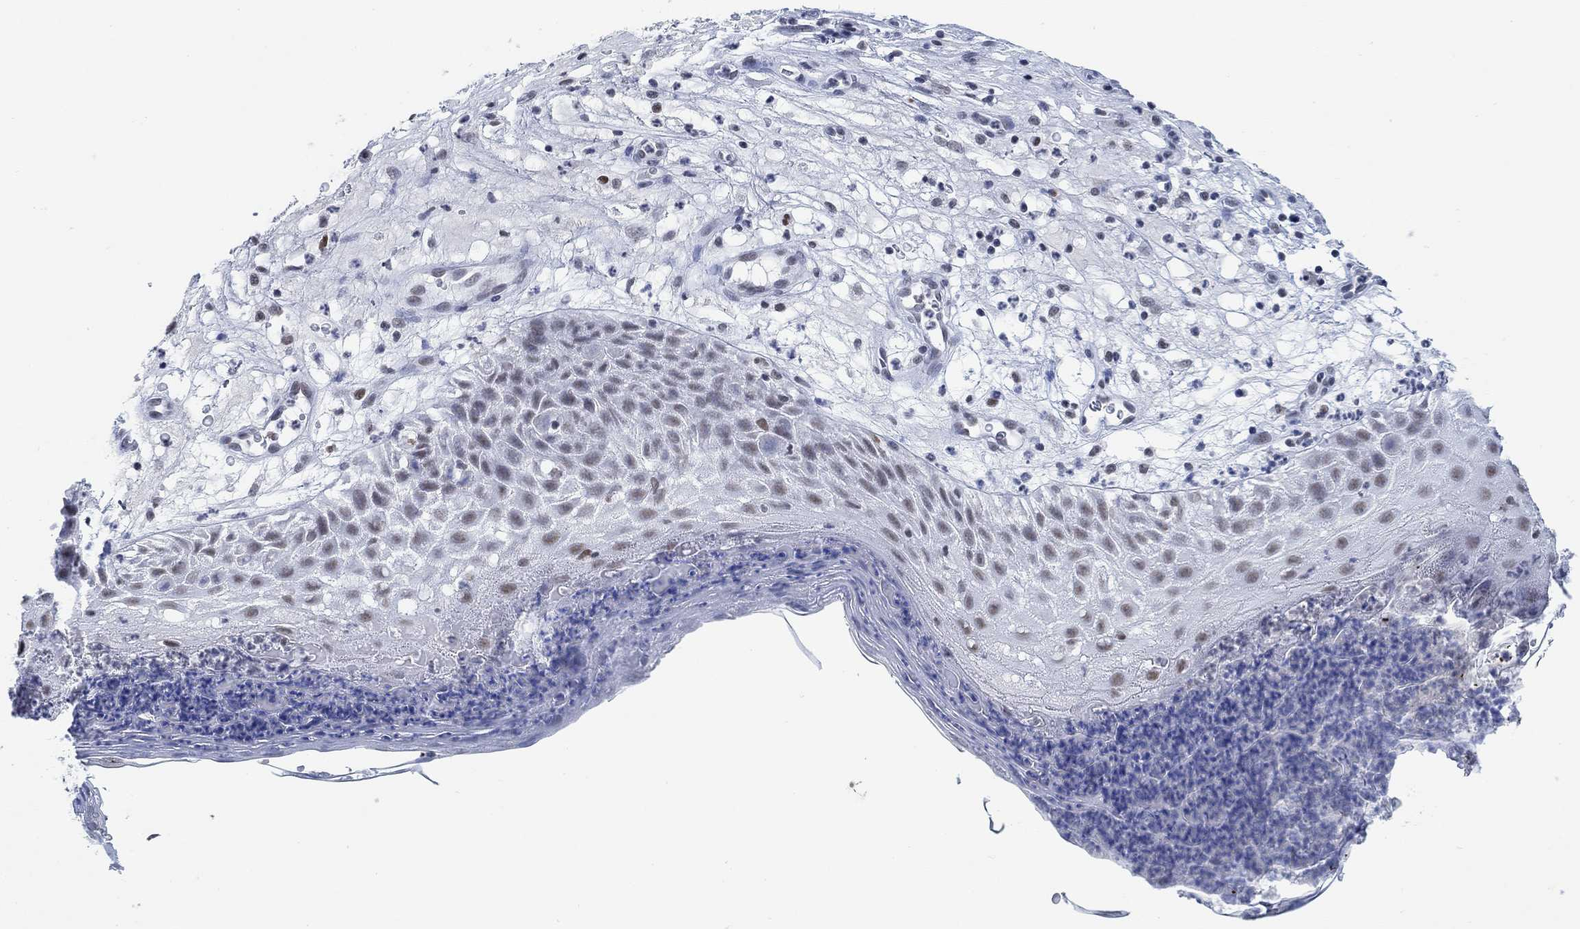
{"staining": {"intensity": "weak", "quantity": "<25%", "location": "nuclear"}, "tissue": "skin cancer", "cell_type": "Tumor cells", "image_type": "cancer", "snomed": [{"axis": "morphology", "description": "Normal tissue, NOS"}, {"axis": "morphology", "description": "Squamous cell carcinoma, NOS"}, {"axis": "topography", "description": "Skin"}], "caption": "Human skin cancer stained for a protein using immunohistochemistry displays no staining in tumor cells.", "gene": "PPP1R17", "patient": {"sex": "male", "age": 79}}